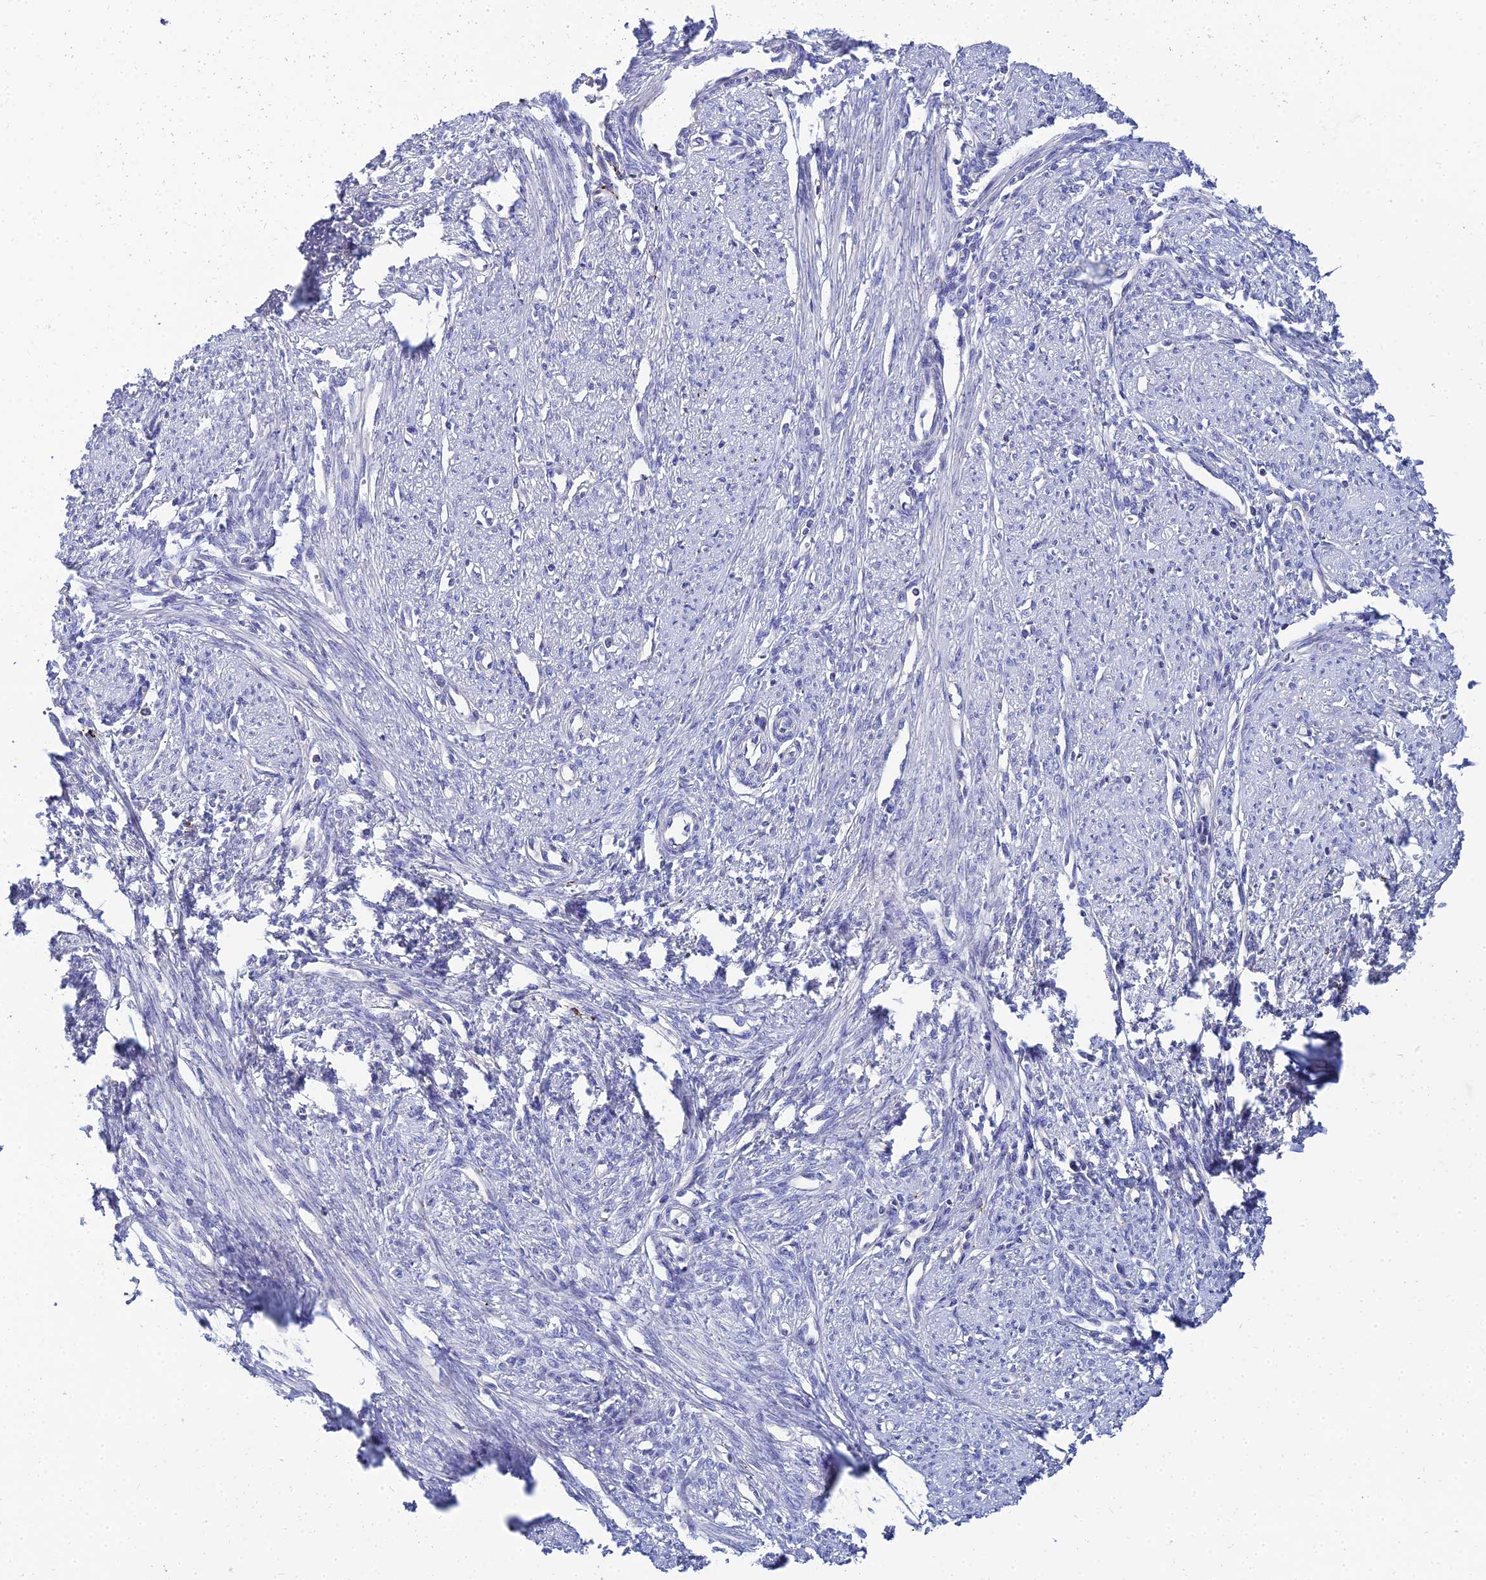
{"staining": {"intensity": "negative", "quantity": "none", "location": "none"}, "tissue": "smooth muscle", "cell_type": "Smooth muscle cells", "image_type": "normal", "snomed": [{"axis": "morphology", "description": "Normal tissue, NOS"}, {"axis": "topography", "description": "Smooth muscle"}, {"axis": "topography", "description": "Uterus"}], "caption": "An immunohistochemistry photomicrograph of normal smooth muscle is shown. There is no staining in smooth muscle cells of smooth muscle. (DAB (3,3'-diaminobenzidine) immunohistochemistry, high magnification).", "gene": "NPY", "patient": {"sex": "female", "age": 59}}